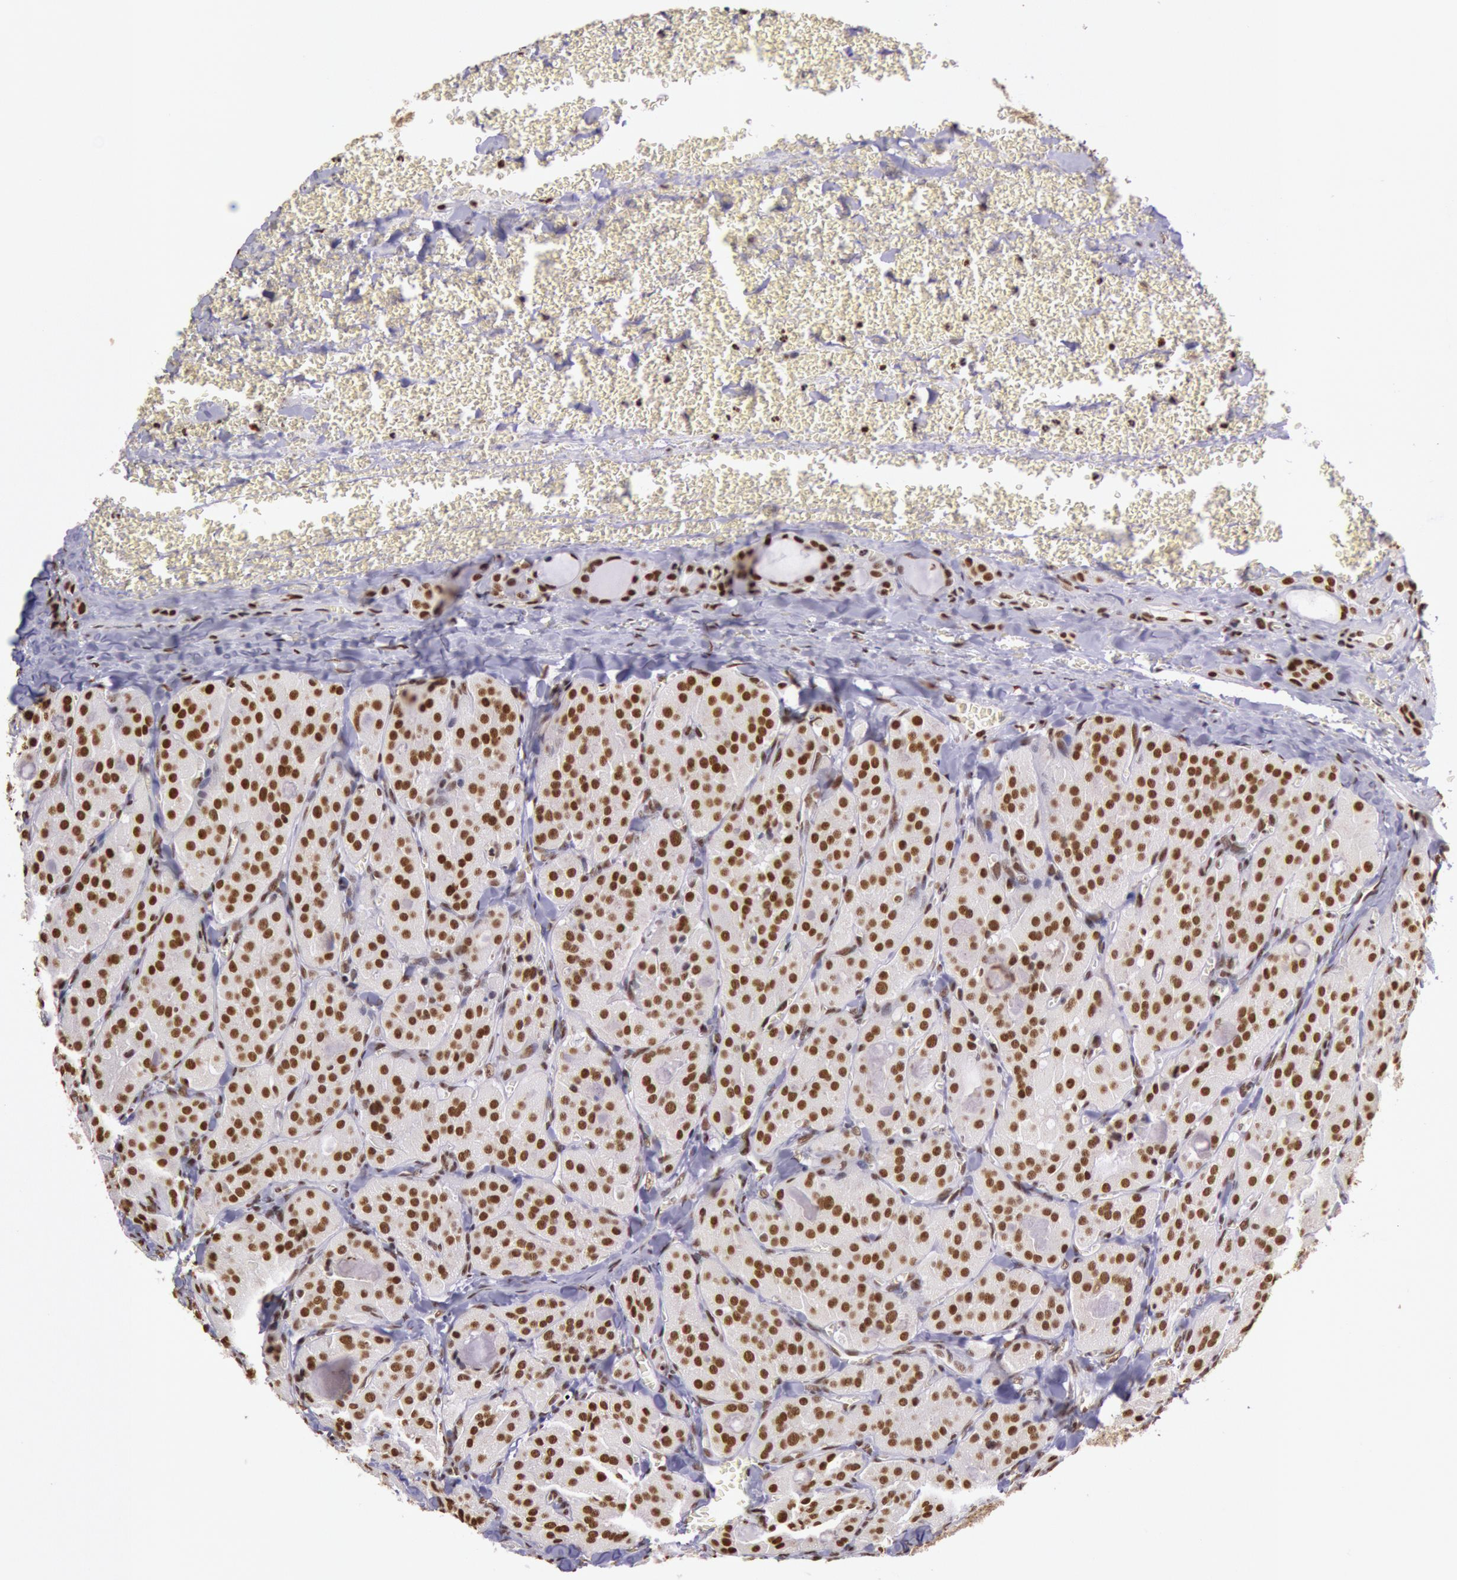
{"staining": {"intensity": "strong", "quantity": ">75%", "location": "nuclear"}, "tissue": "thyroid cancer", "cell_type": "Tumor cells", "image_type": "cancer", "snomed": [{"axis": "morphology", "description": "Carcinoma, NOS"}, {"axis": "topography", "description": "Thyroid gland"}], "caption": "About >75% of tumor cells in human thyroid cancer (carcinoma) exhibit strong nuclear protein expression as visualized by brown immunohistochemical staining.", "gene": "HNRNPH2", "patient": {"sex": "male", "age": 76}}